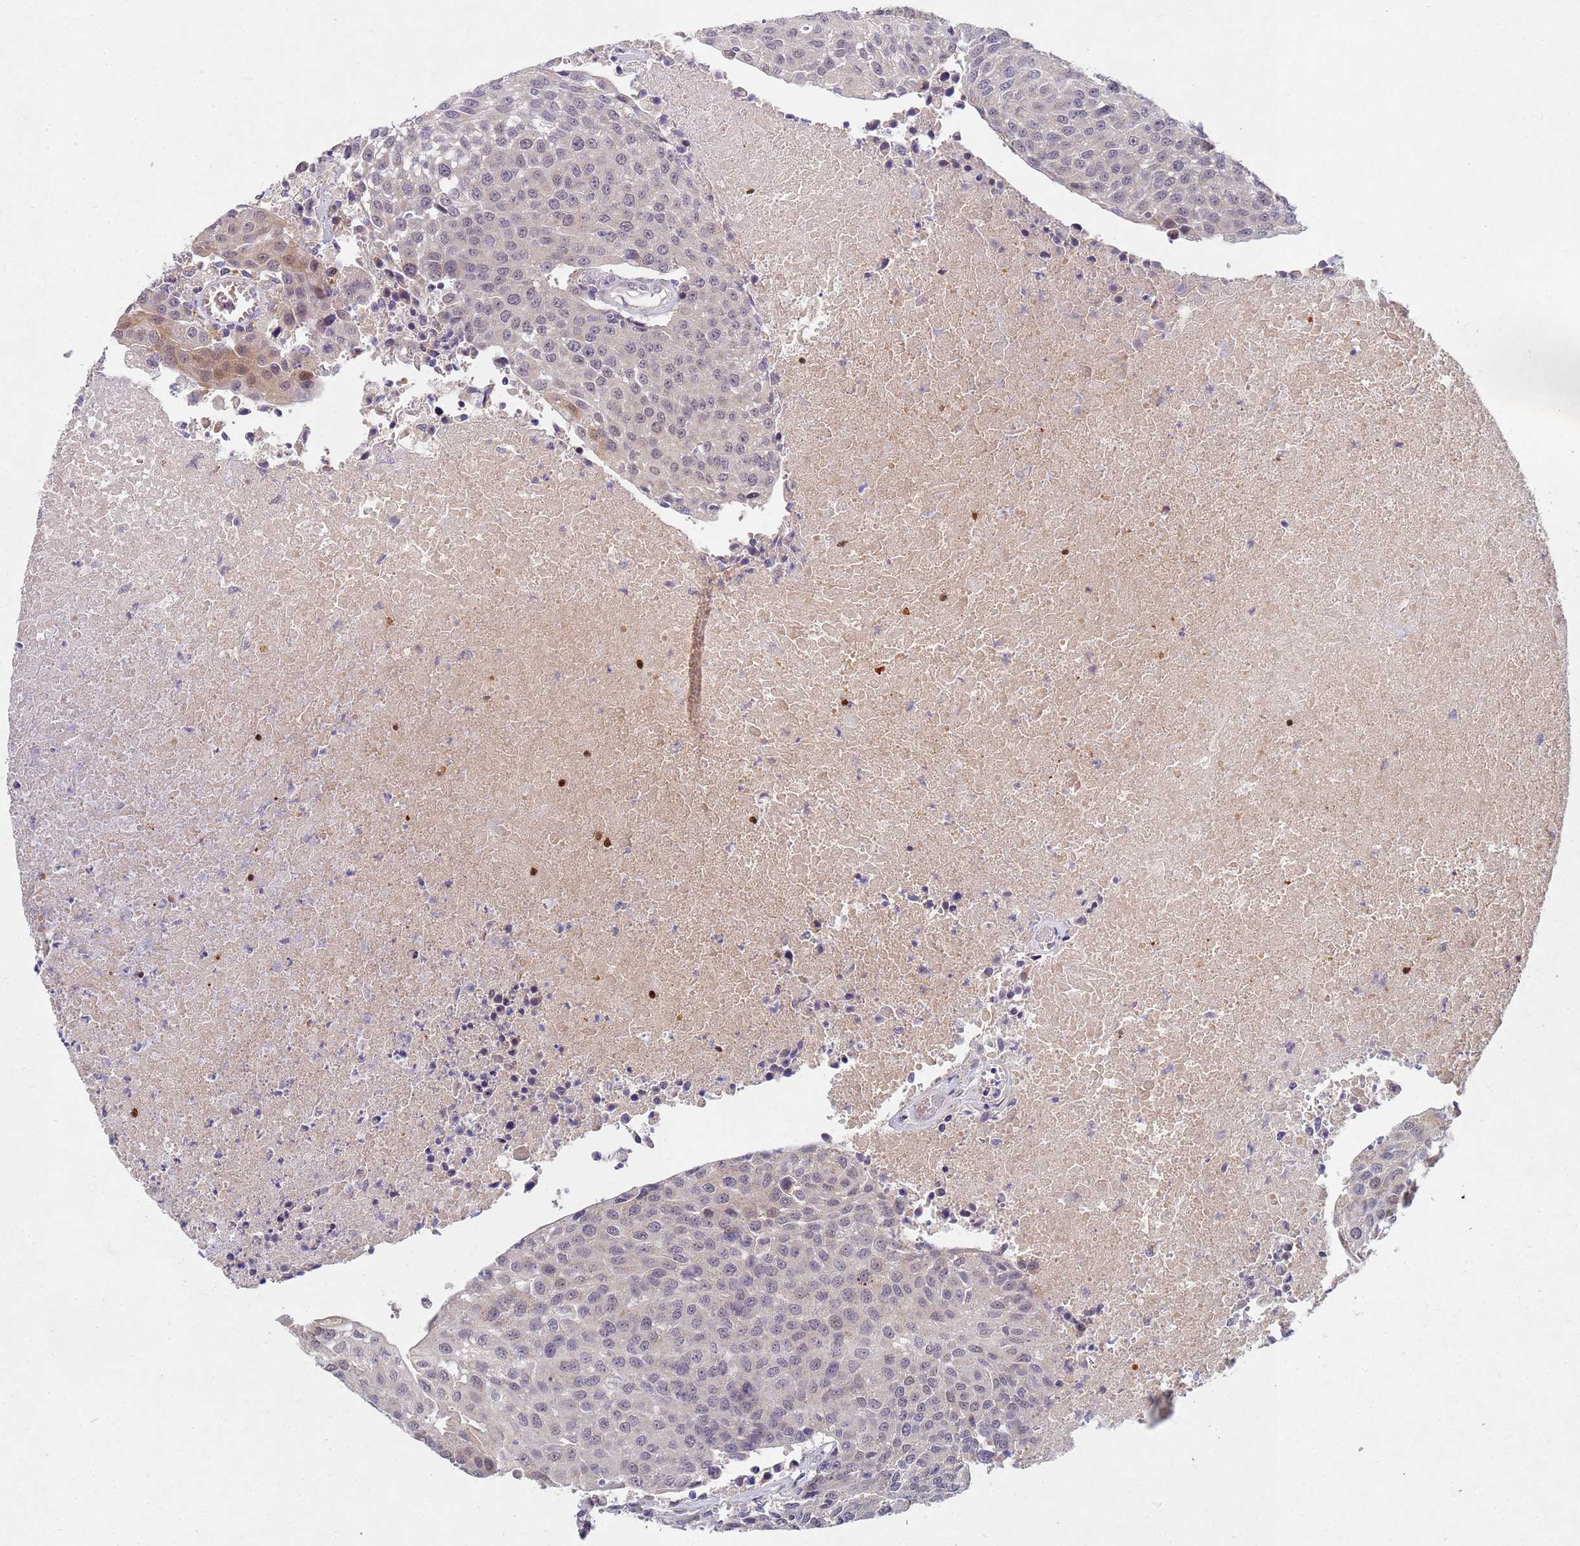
{"staining": {"intensity": "weak", "quantity": "<25%", "location": "cytoplasmic/membranous"}, "tissue": "urothelial cancer", "cell_type": "Tumor cells", "image_type": "cancer", "snomed": [{"axis": "morphology", "description": "Urothelial carcinoma, High grade"}, {"axis": "topography", "description": "Urinary bladder"}], "caption": "This is an immunohistochemistry micrograph of urothelial carcinoma (high-grade). There is no positivity in tumor cells.", "gene": "TNPO2", "patient": {"sex": "female", "age": 85}}